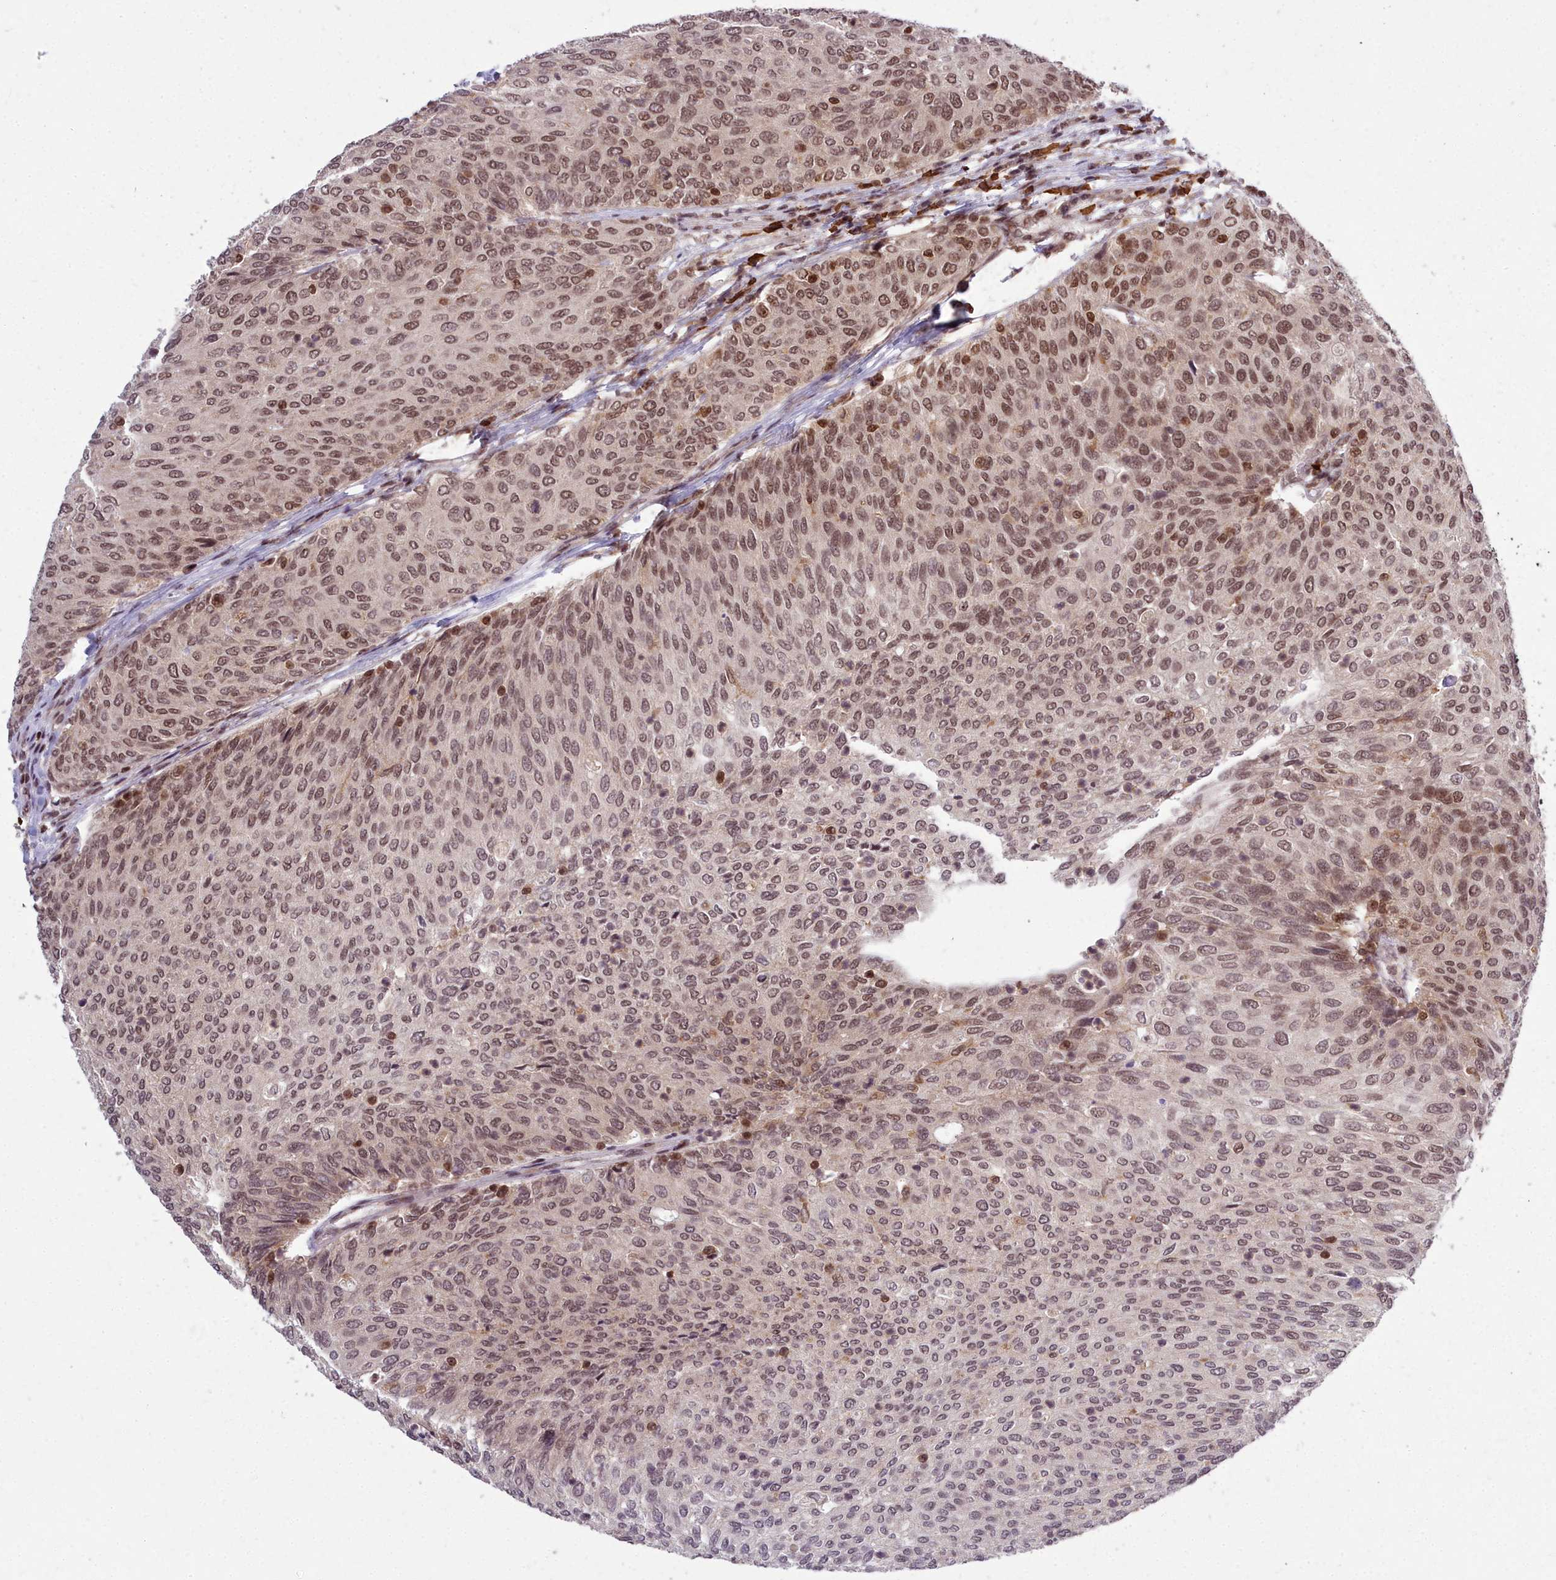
{"staining": {"intensity": "moderate", "quantity": ">75%", "location": "nuclear"}, "tissue": "urothelial cancer", "cell_type": "Tumor cells", "image_type": "cancer", "snomed": [{"axis": "morphology", "description": "Urothelial carcinoma, Low grade"}, {"axis": "topography", "description": "Urinary bladder"}], "caption": "Immunohistochemical staining of urothelial cancer reveals moderate nuclear protein staining in approximately >75% of tumor cells.", "gene": "GMEB1", "patient": {"sex": "female", "age": 79}}